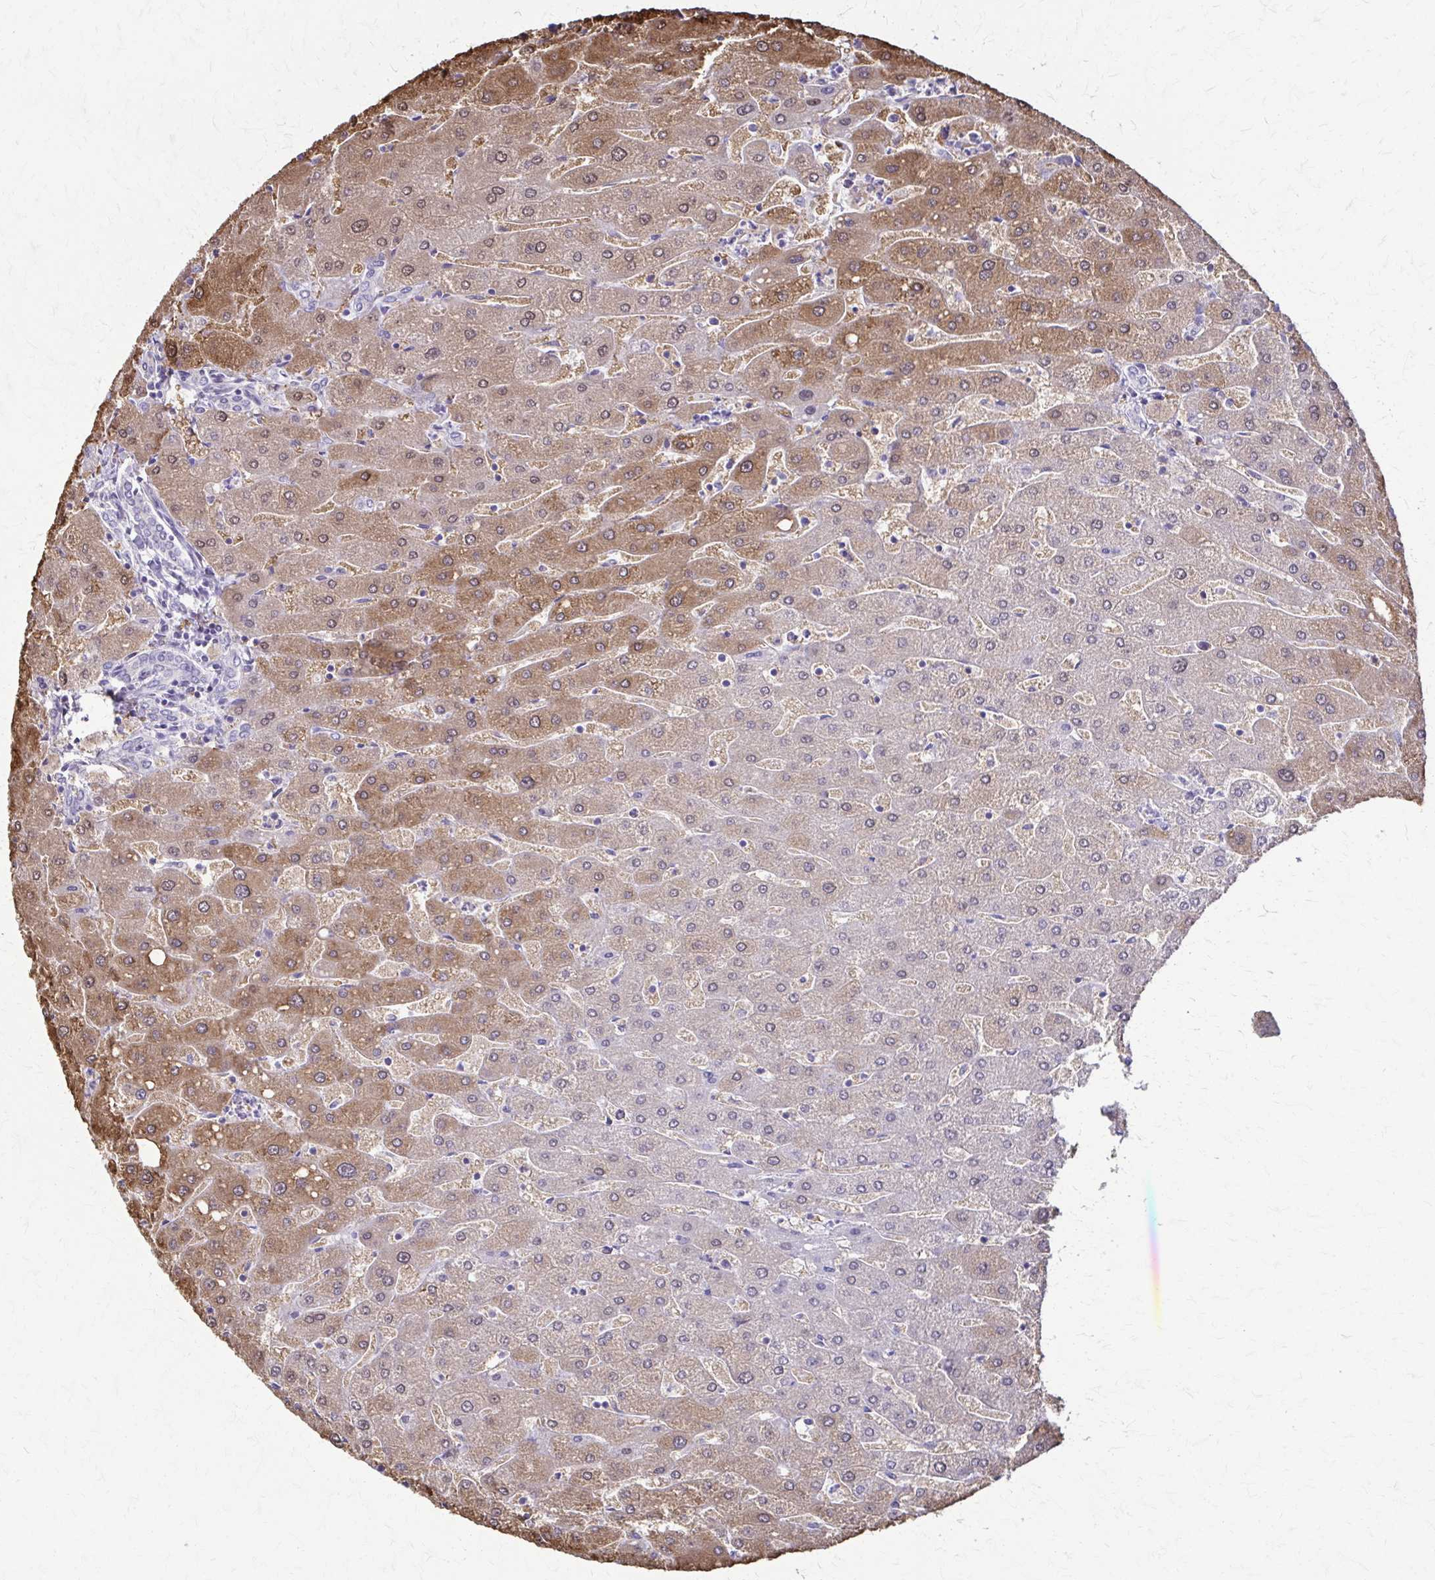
{"staining": {"intensity": "negative", "quantity": "none", "location": "none"}, "tissue": "liver", "cell_type": "Cholangiocytes", "image_type": "normal", "snomed": [{"axis": "morphology", "description": "Normal tissue, NOS"}, {"axis": "topography", "description": "Liver"}], "caption": "A micrograph of human liver is negative for staining in cholangiocytes. The staining is performed using DAB (3,3'-diaminobenzidine) brown chromogen with nuclei counter-stained in using hematoxylin.", "gene": "DSP", "patient": {"sex": "male", "age": 67}}